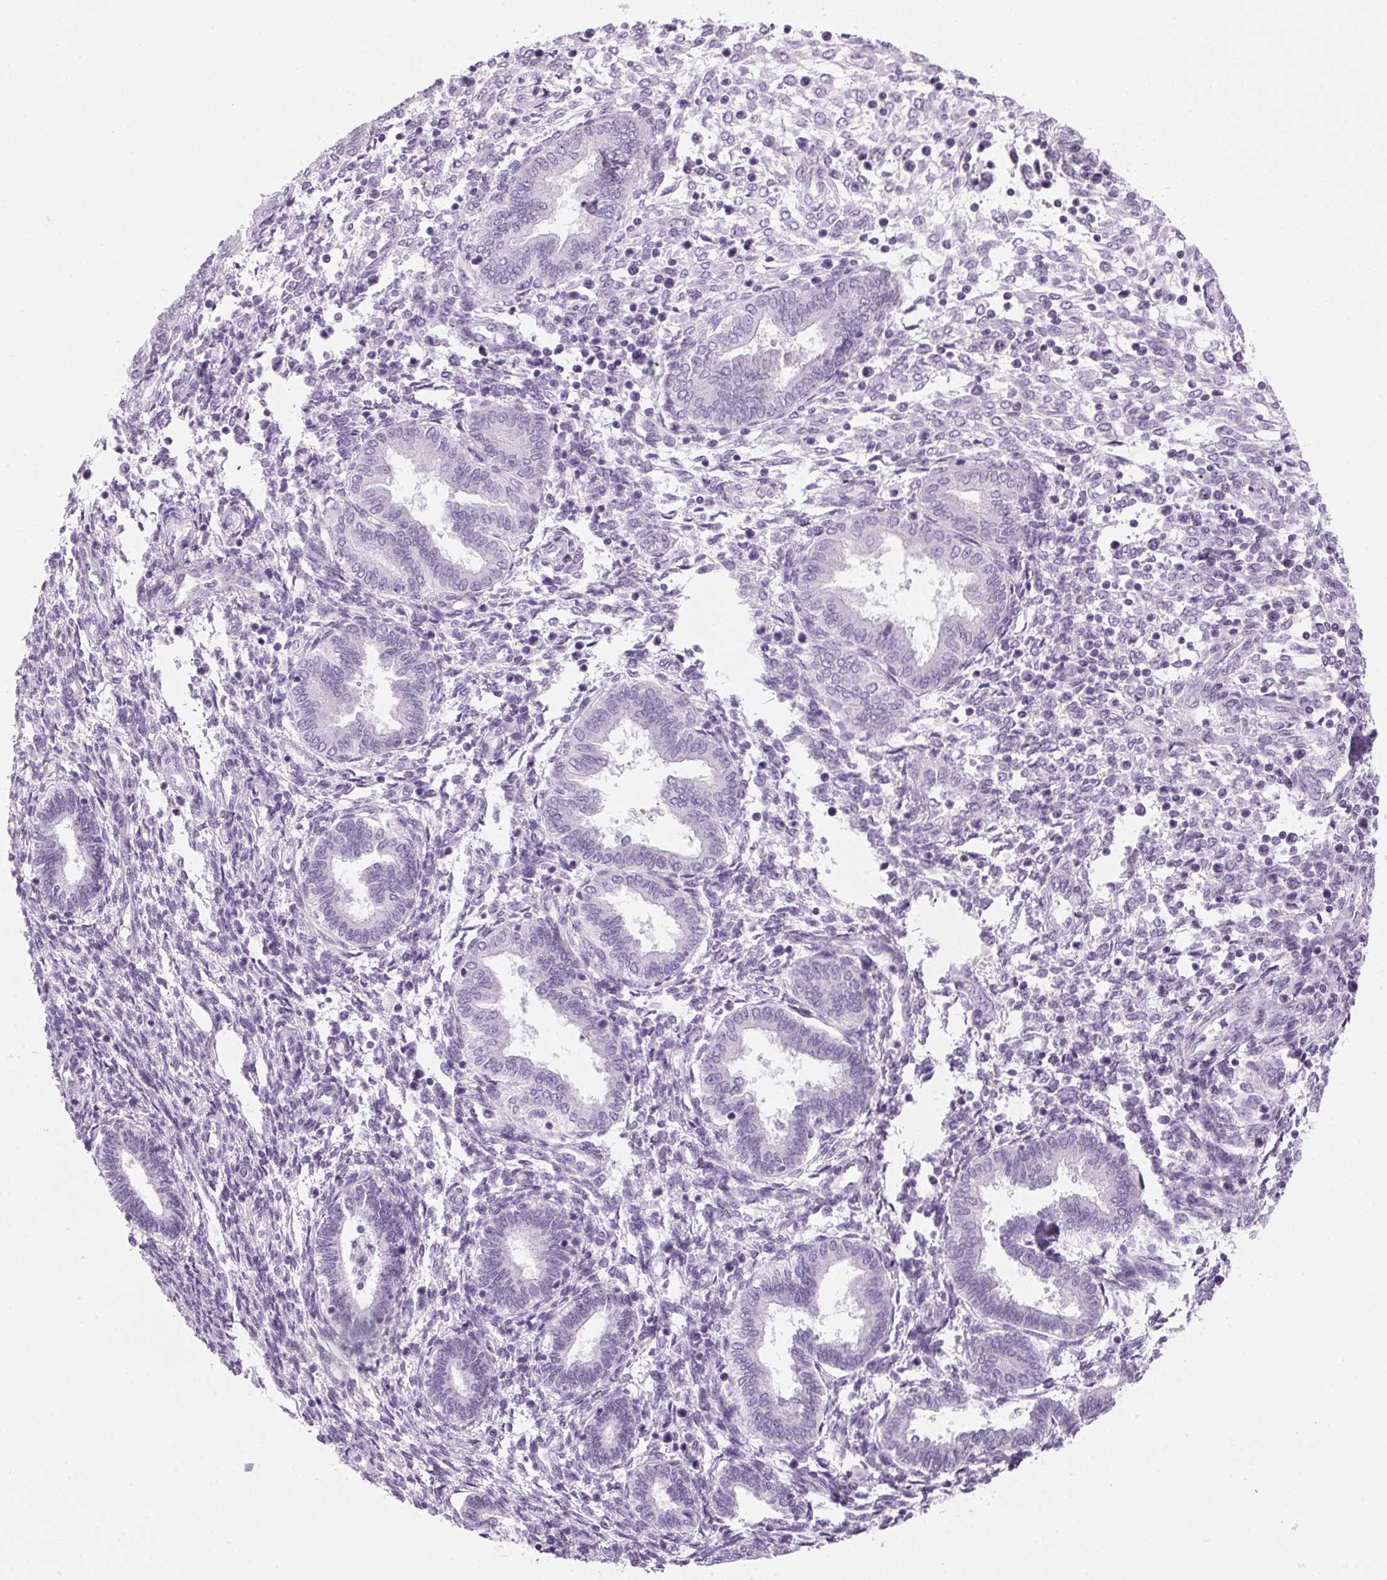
{"staining": {"intensity": "negative", "quantity": "none", "location": "none"}, "tissue": "endometrium", "cell_type": "Cells in endometrial stroma", "image_type": "normal", "snomed": [{"axis": "morphology", "description": "Normal tissue, NOS"}, {"axis": "topography", "description": "Endometrium"}], "caption": "Cells in endometrial stroma show no significant protein positivity in unremarkable endometrium. (DAB (3,3'-diaminobenzidine) immunohistochemistry, high magnification).", "gene": "DNTTIP2", "patient": {"sex": "female", "age": 42}}